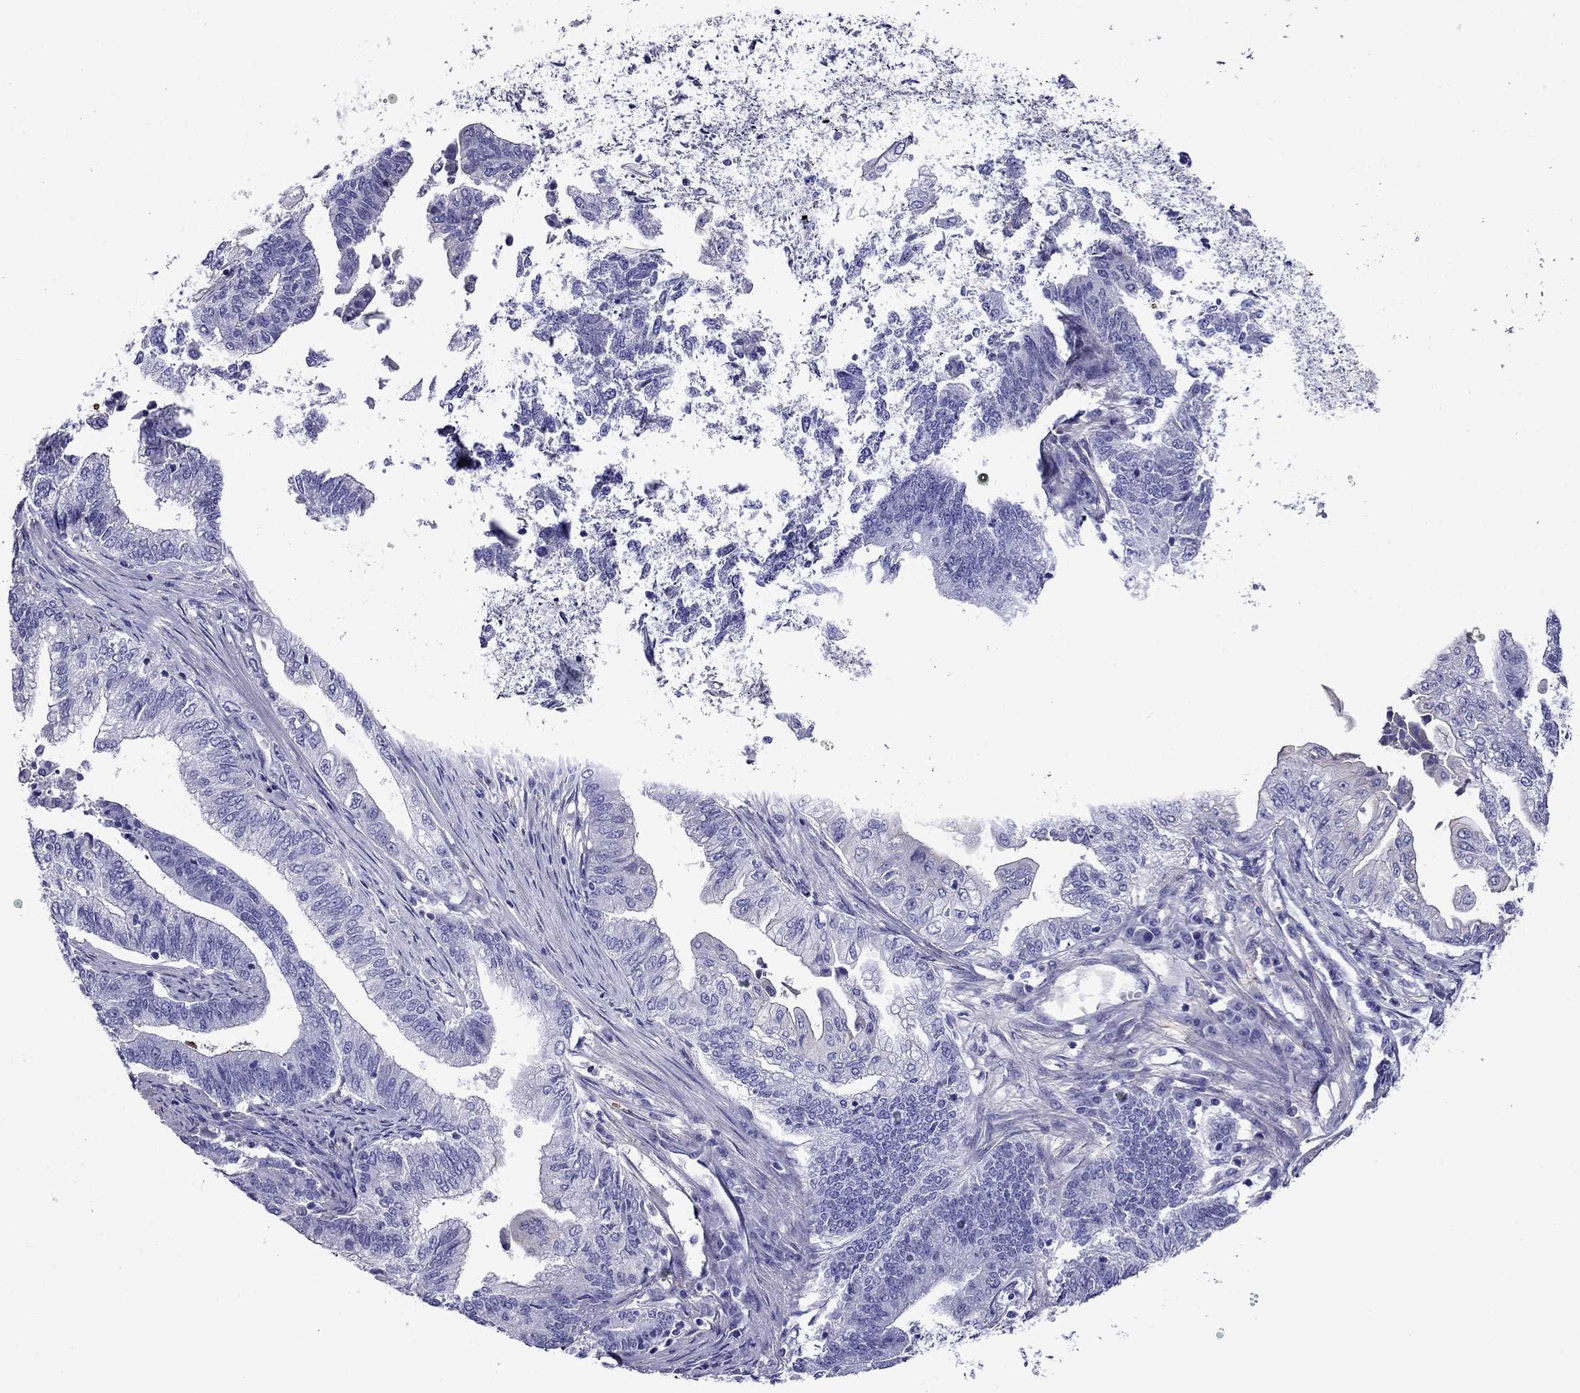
{"staining": {"intensity": "negative", "quantity": "none", "location": "none"}, "tissue": "endometrial cancer", "cell_type": "Tumor cells", "image_type": "cancer", "snomed": [{"axis": "morphology", "description": "Adenocarcinoma, NOS"}, {"axis": "topography", "description": "Uterus"}, {"axis": "topography", "description": "Endometrium"}], "caption": "Tumor cells show no significant protein positivity in adenocarcinoma (endometrial).", "gene": "SCG2", "patient": {"sex": "female", "age": 54}}